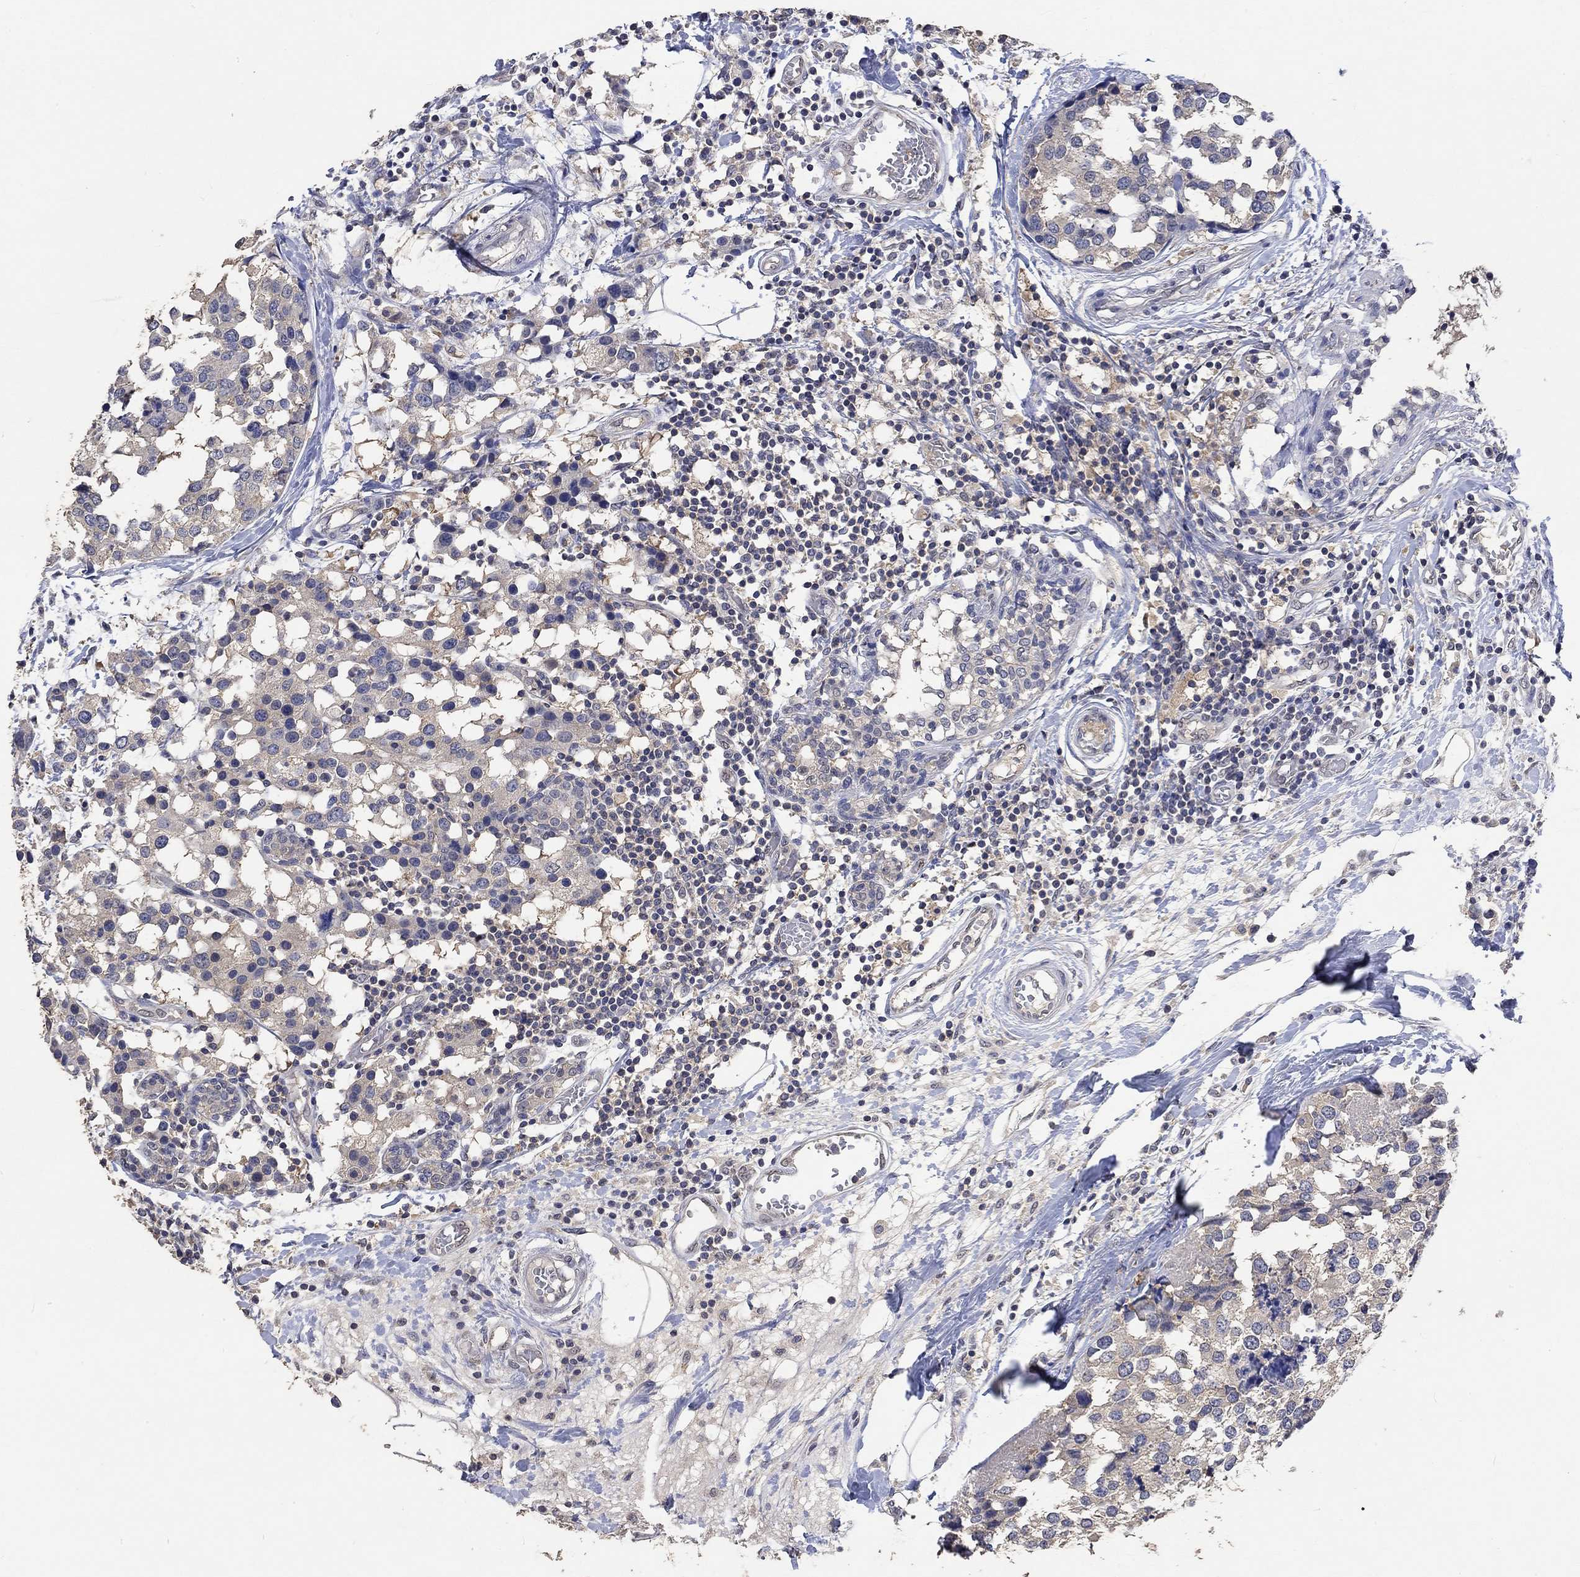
{"staining": {"intensity": "weak", "quantity": ">75%", "location": "cytoplasmic/membranous"}, "tissue": "breast cancer", "cell_type": "Tumor cells", "image_type": "cancer", "snomed": [{"axis": "morphology", "description": "Lobular carcinoma"}, {"axis": "topography", "description": "Breast"}], "caption": "Breast lobular carcinoma stained with a protein marker displays weak staining in tumor cells.", "gene": "PTPN20", "patient": {"sex": "female", "age": 59}}